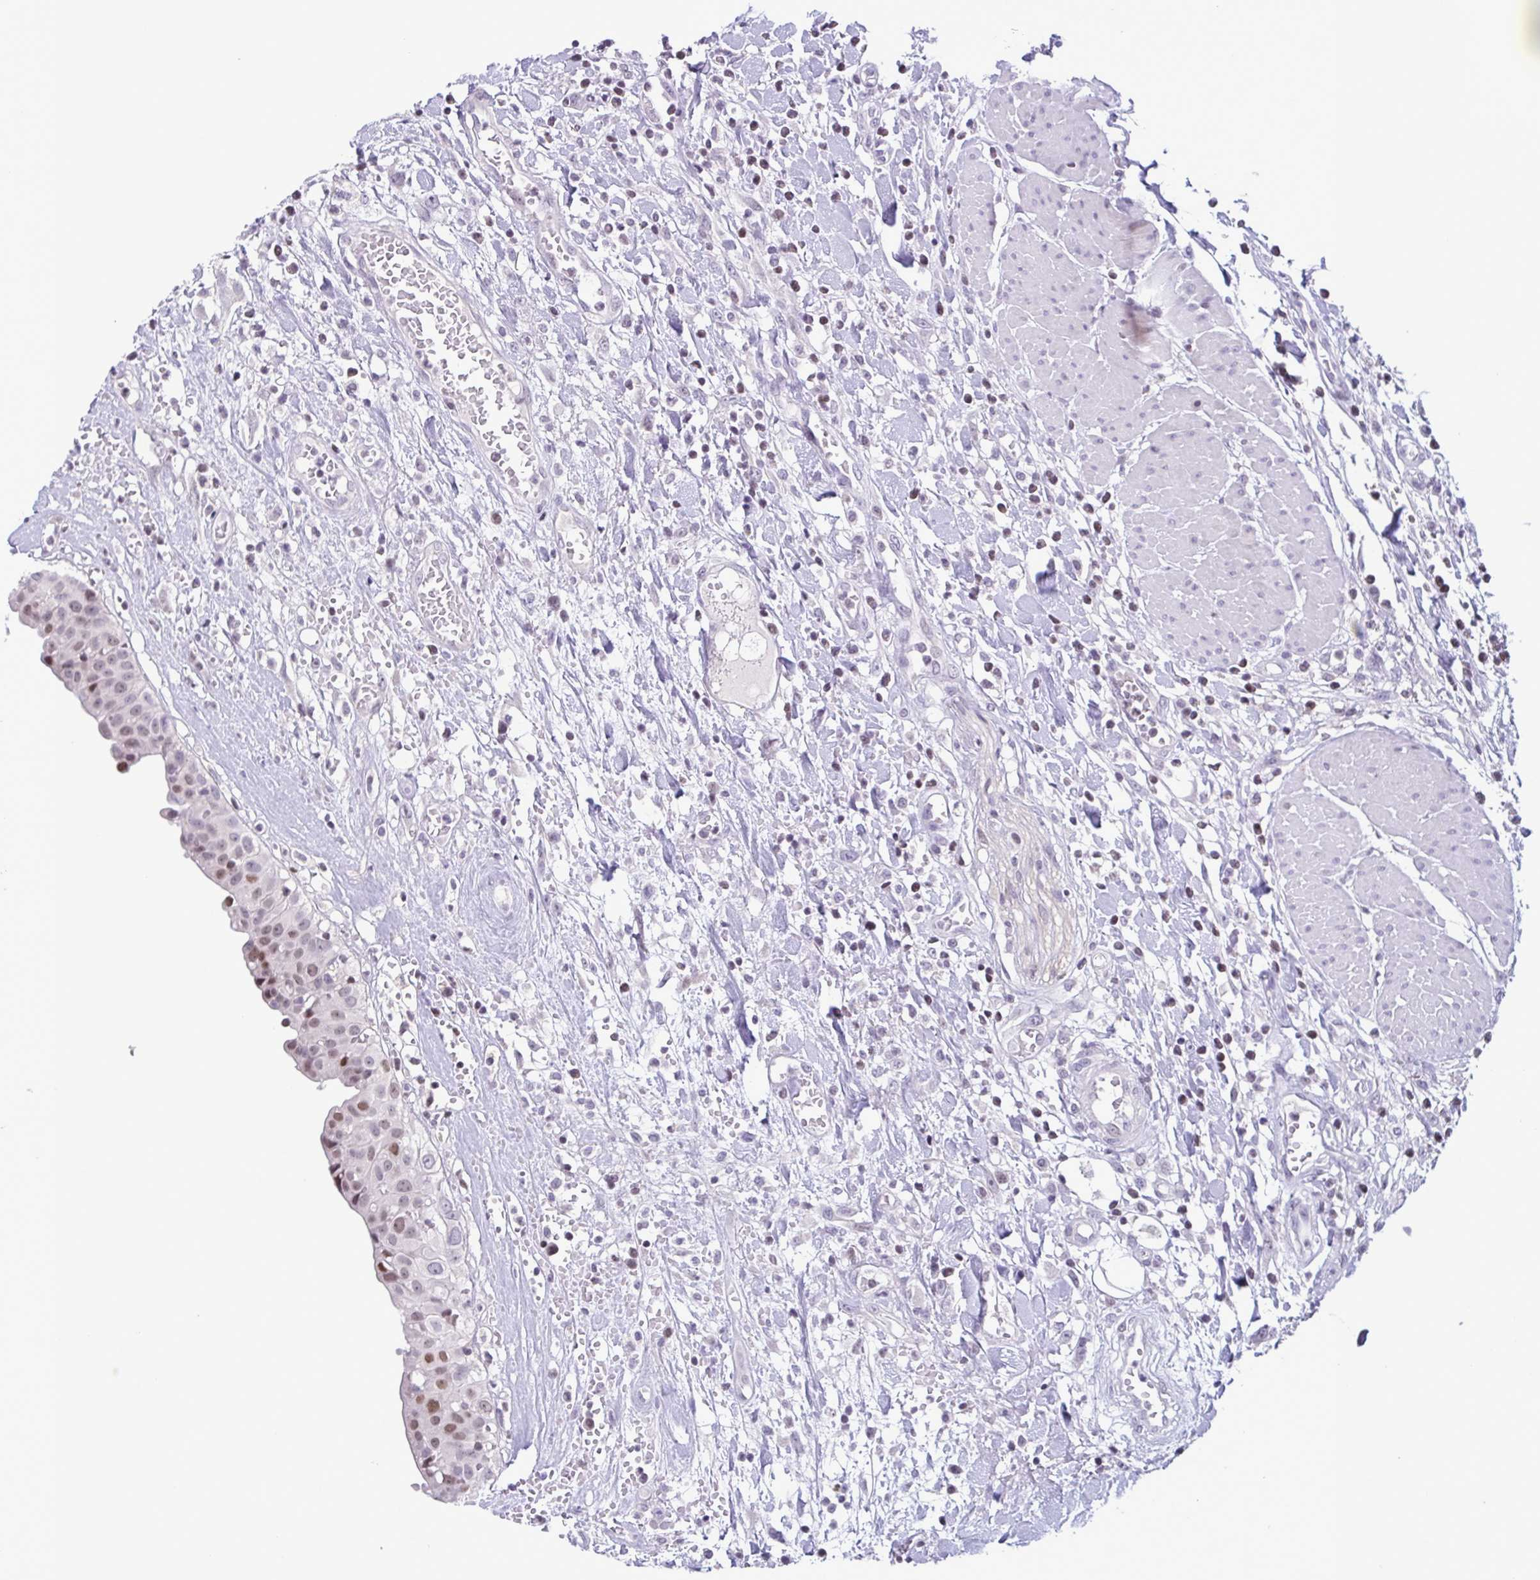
{"staining": {"intensity": "moderate", "quantity": "<25%", "location": "nuclear"}, "tissue": "urinary bladder", "cell_type": "Urothelial cells", "image_type": "normal", "snomed": [{"axis": "morphology", "description": "Normal tissue, NOS"}, {"axis": "topography", "description": "Urinary bladder"}], "caption": "Protein expression analysis of benign human urinary bladder reveals moderate nuclear expression in about <25% of urothelial cells.", "gene": "IRF1", "patient": {"sex": "male", "age": 64}}